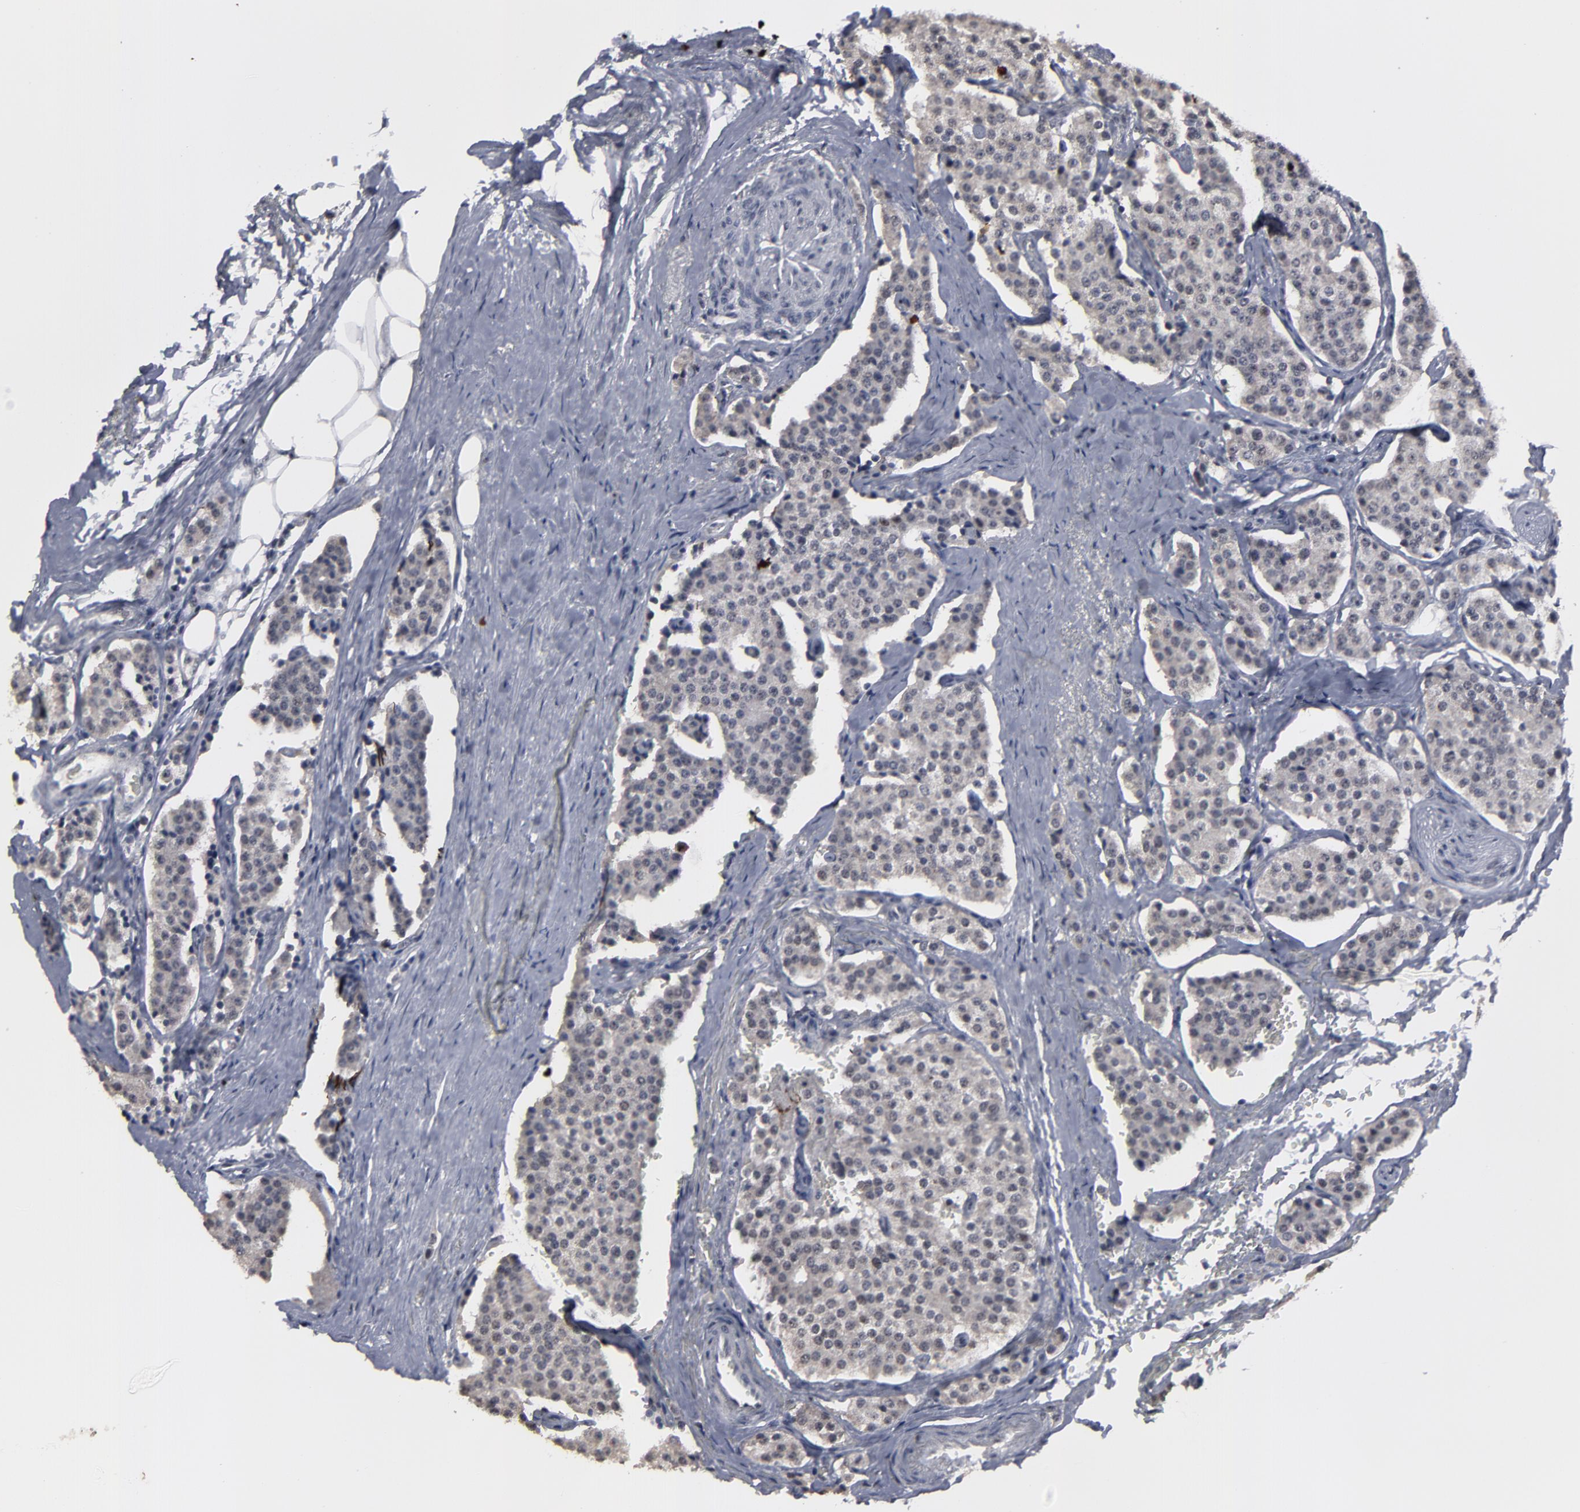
{"staining": {"intensity": "negative", "quantity": "none", "location": "none"}, "tissue": "carcinoid", "cell_type": "Tumor cells", "image_type": "cancer", "snomed": [{"axis": "morphology", "description": "Carcinoid, malignant, NOS"}, {"axis": "topography", "description": "Colon"}], "caption": "Carcinoid stained for a protein using immunohistochemistry (IHC) shows no positivity tumor cells.", "gene": "SSRP1", "patient": {"sex": "female", "age": 61}}